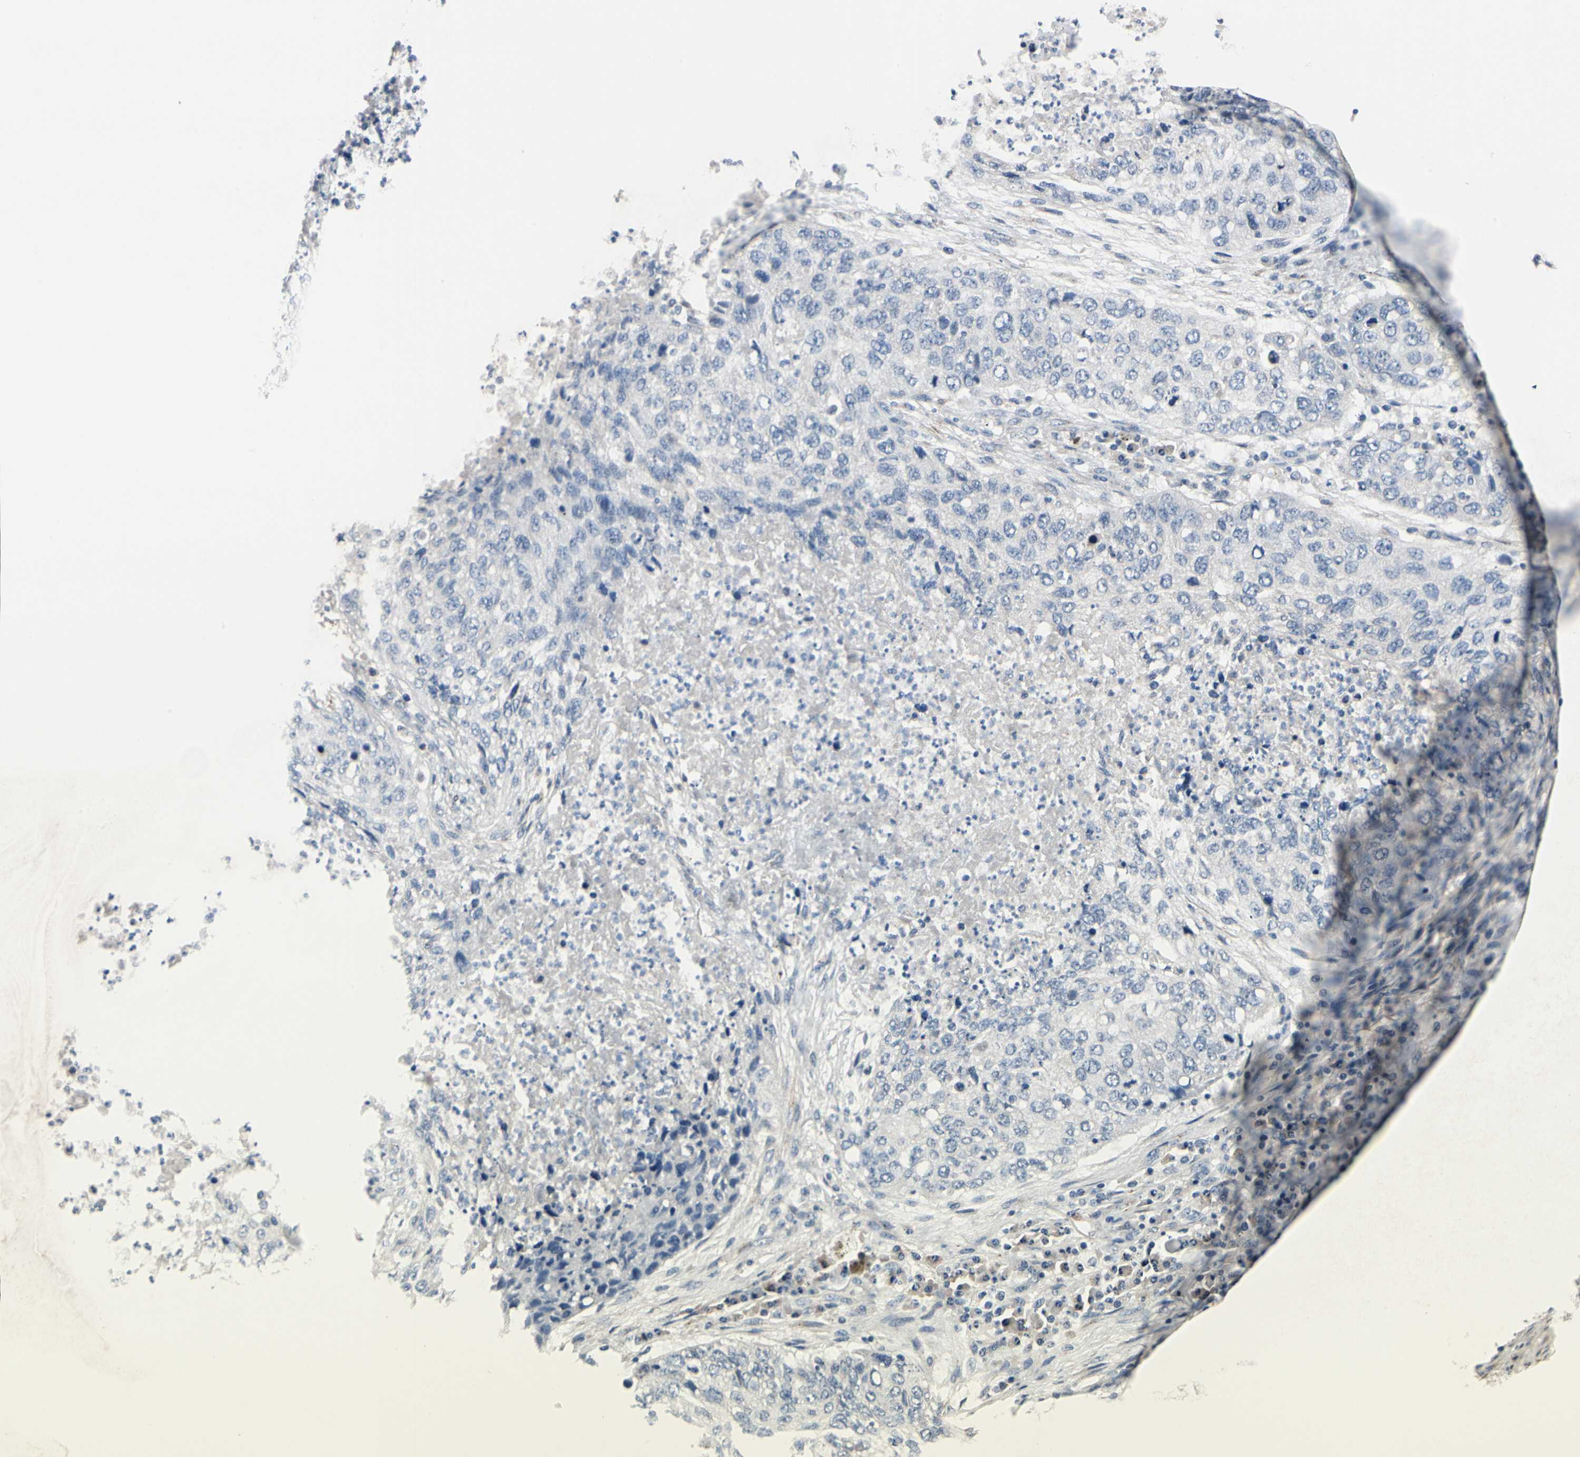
{"staining": {"intensity": "negative", "quantity": "none", "location": "none"}, "tissue": "lung cancer", "cell_type": "Tumor cells", "image_type": "cancer", "snomed": [{"axis": "morphology", "description": "Squamous cell carcinoma, NOS"}, {"axis": "topography", "description": "Lung"}], "caption": "An immunohistochemistry (IHC) photomicrograph of lung cancer is shown. There is no staining in tumor cells of lung cancer.", "gene": "PRKAR2B", "patient": {"sex": "female", "age": 63}}